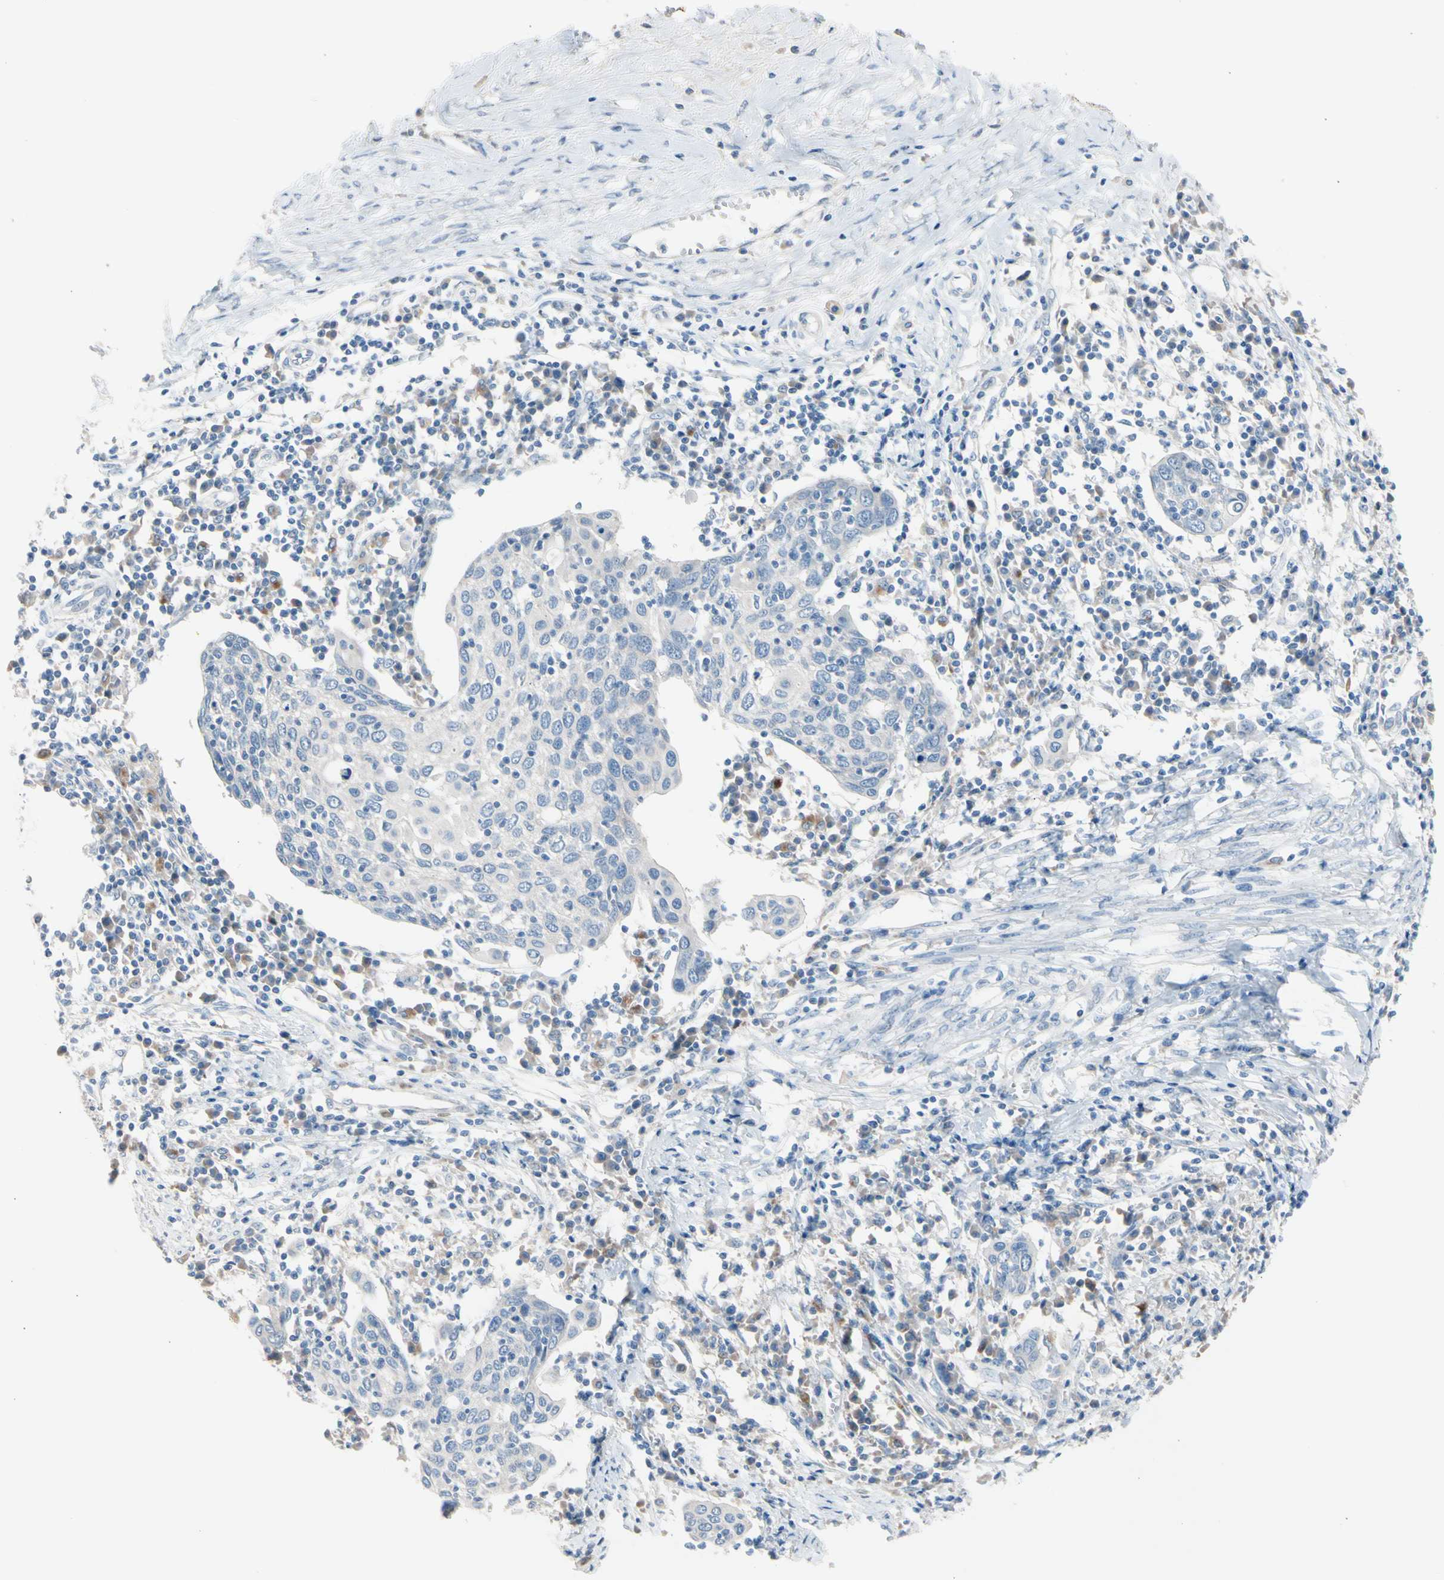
{"staining": {"intensity": "negative", "quantity": "none", "location": "none"}, "tissue": "cervical cancer", "cell_type": "Tumor cells", "image_type": "cancer", "snomed": [{"axis": "morphology", "description": "Squamous cell carcinoma, NOS"}, {"axis": "topography", "description": "Cervix"}], "caption": "Histopathology image shows no significant protein staining in tumor cells of cervical cancer (squamous cell carcinoma).", "gene": "CASQ1", "patient": {"sex": "female", "age": 40}}